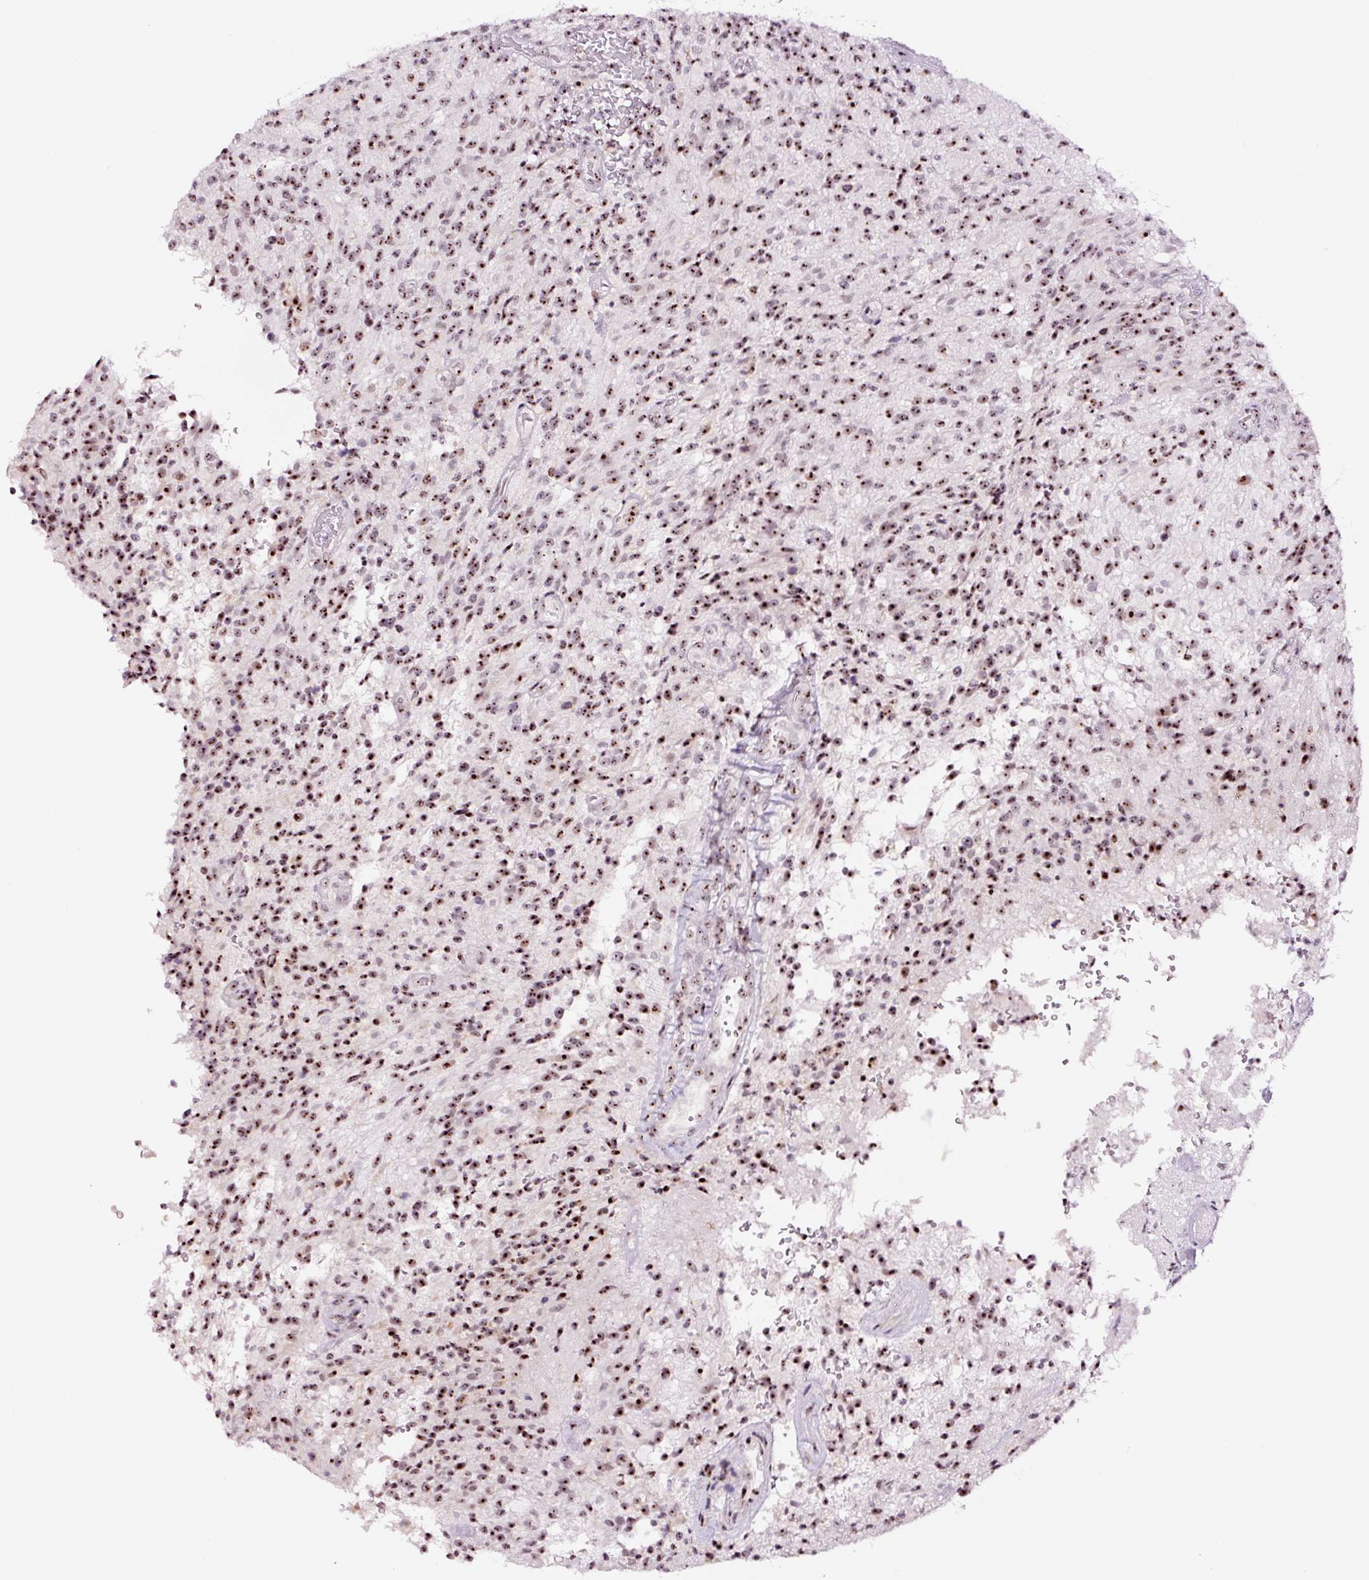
{"staining": {"intensity": "moderate", "quantity": ">75%", "location": "nuclear"}, "tissue": "glioma", "cell_type": "Tumor cells", "image_type": "cancer", "snomed": [{"axis": "morphology", "description": "Normal tissue, NOS"}, {"axis": "morphology", "description": "Glioma, malignant, High grade"}, {"axis": "topography", "description": "Cerebral cortex"}], "caption": "Protein expression analysis of human glioma reveals moderate nuclear staining in about >75% of tumor cells. Nuclei are stained in blue.", "gene": "GNL3", "patient": {"sex": "male", "age": 56}}